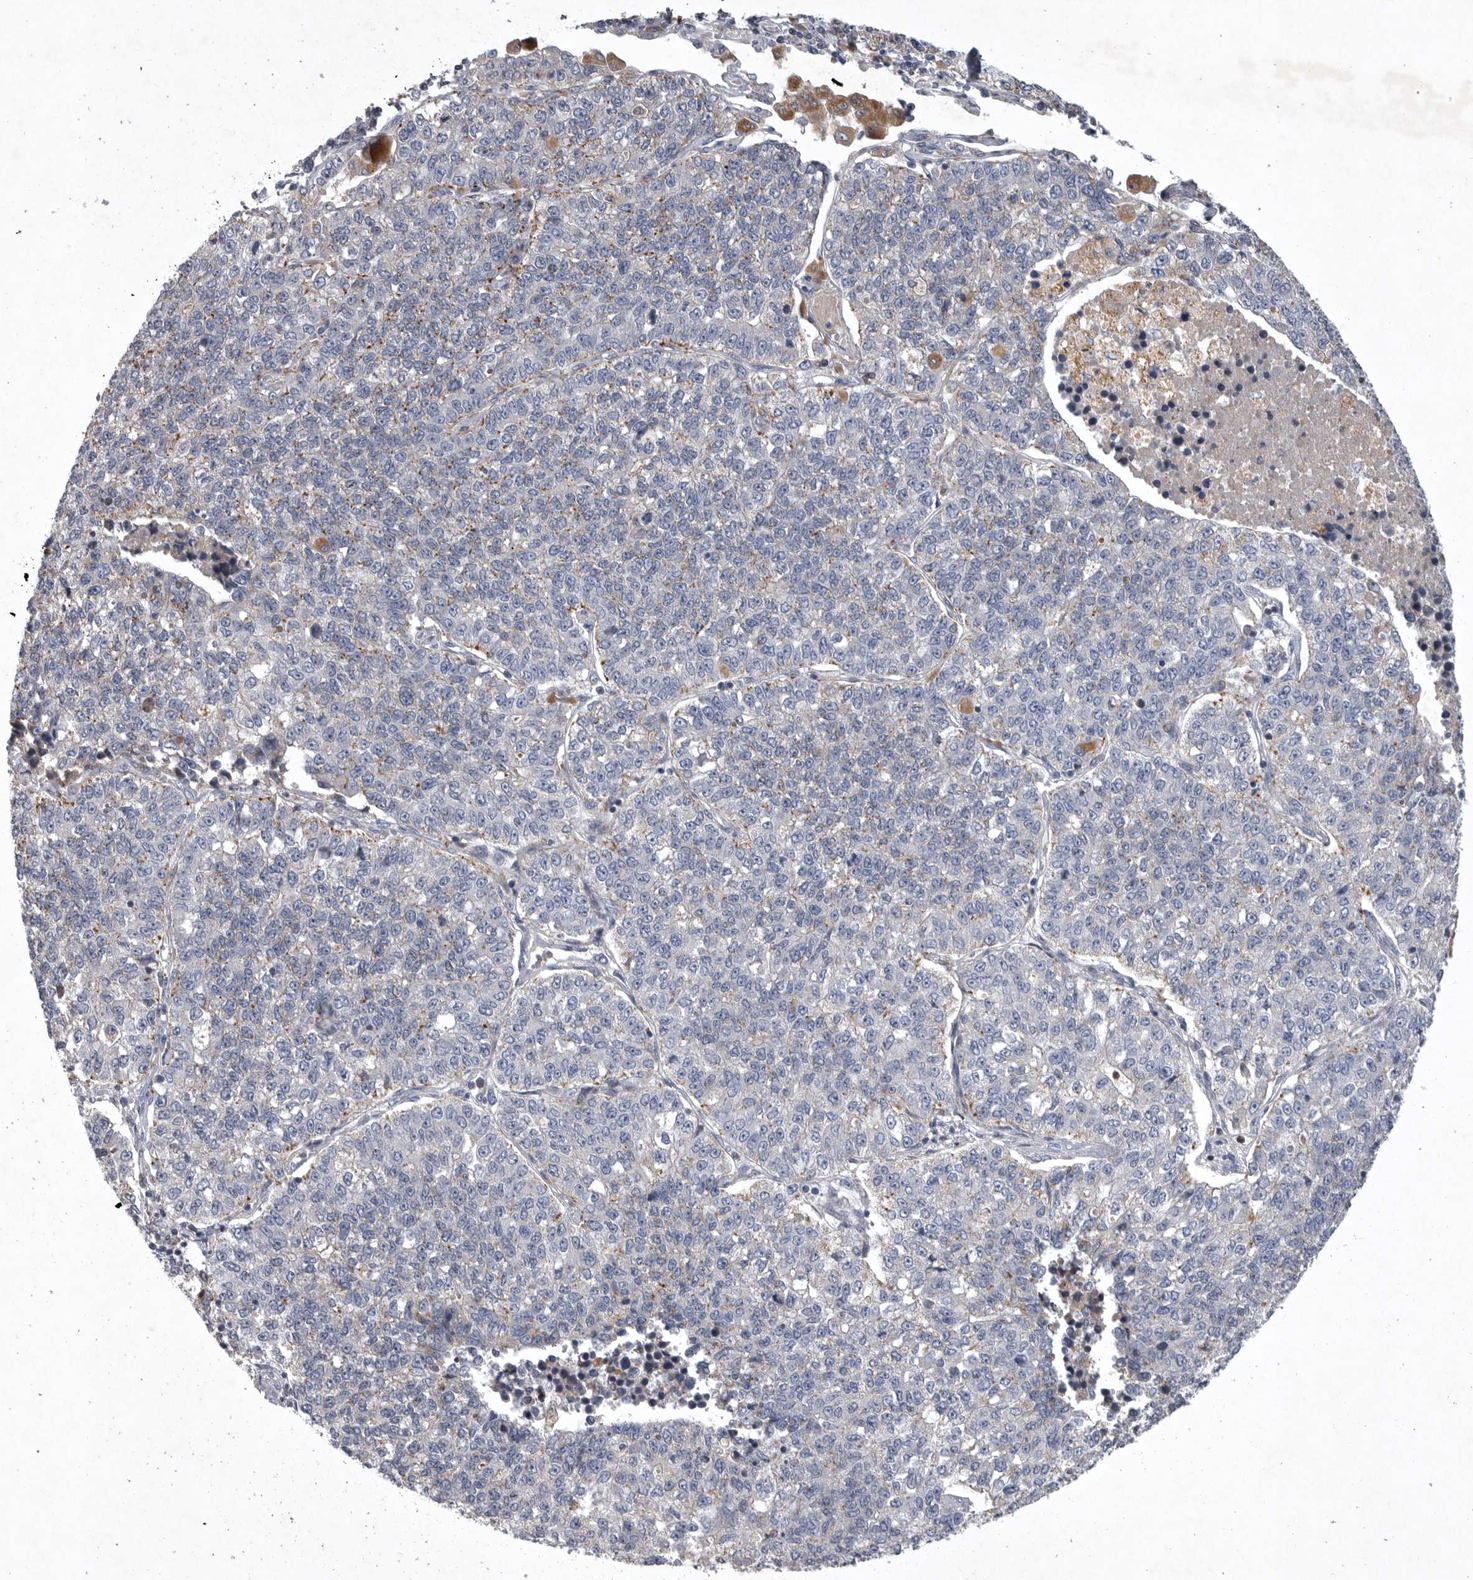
{"staining": {"intensity": "negative", "quantity": "none", "location": "none"}, "tissue": "lung cancer", "cell_type": "Tumor cells", "image_type": "cancer", "snomed": [{"axis": "morphology", "description": "Adenocarcinoma, NOS"}, {"axis": "topography", "description": "Lung"}], "caption": "IHC of human lung cancer reveals no staining in tumor cells.", "gene": "LAMTOR3", "patient": {"sex": "male", "age": 49}}